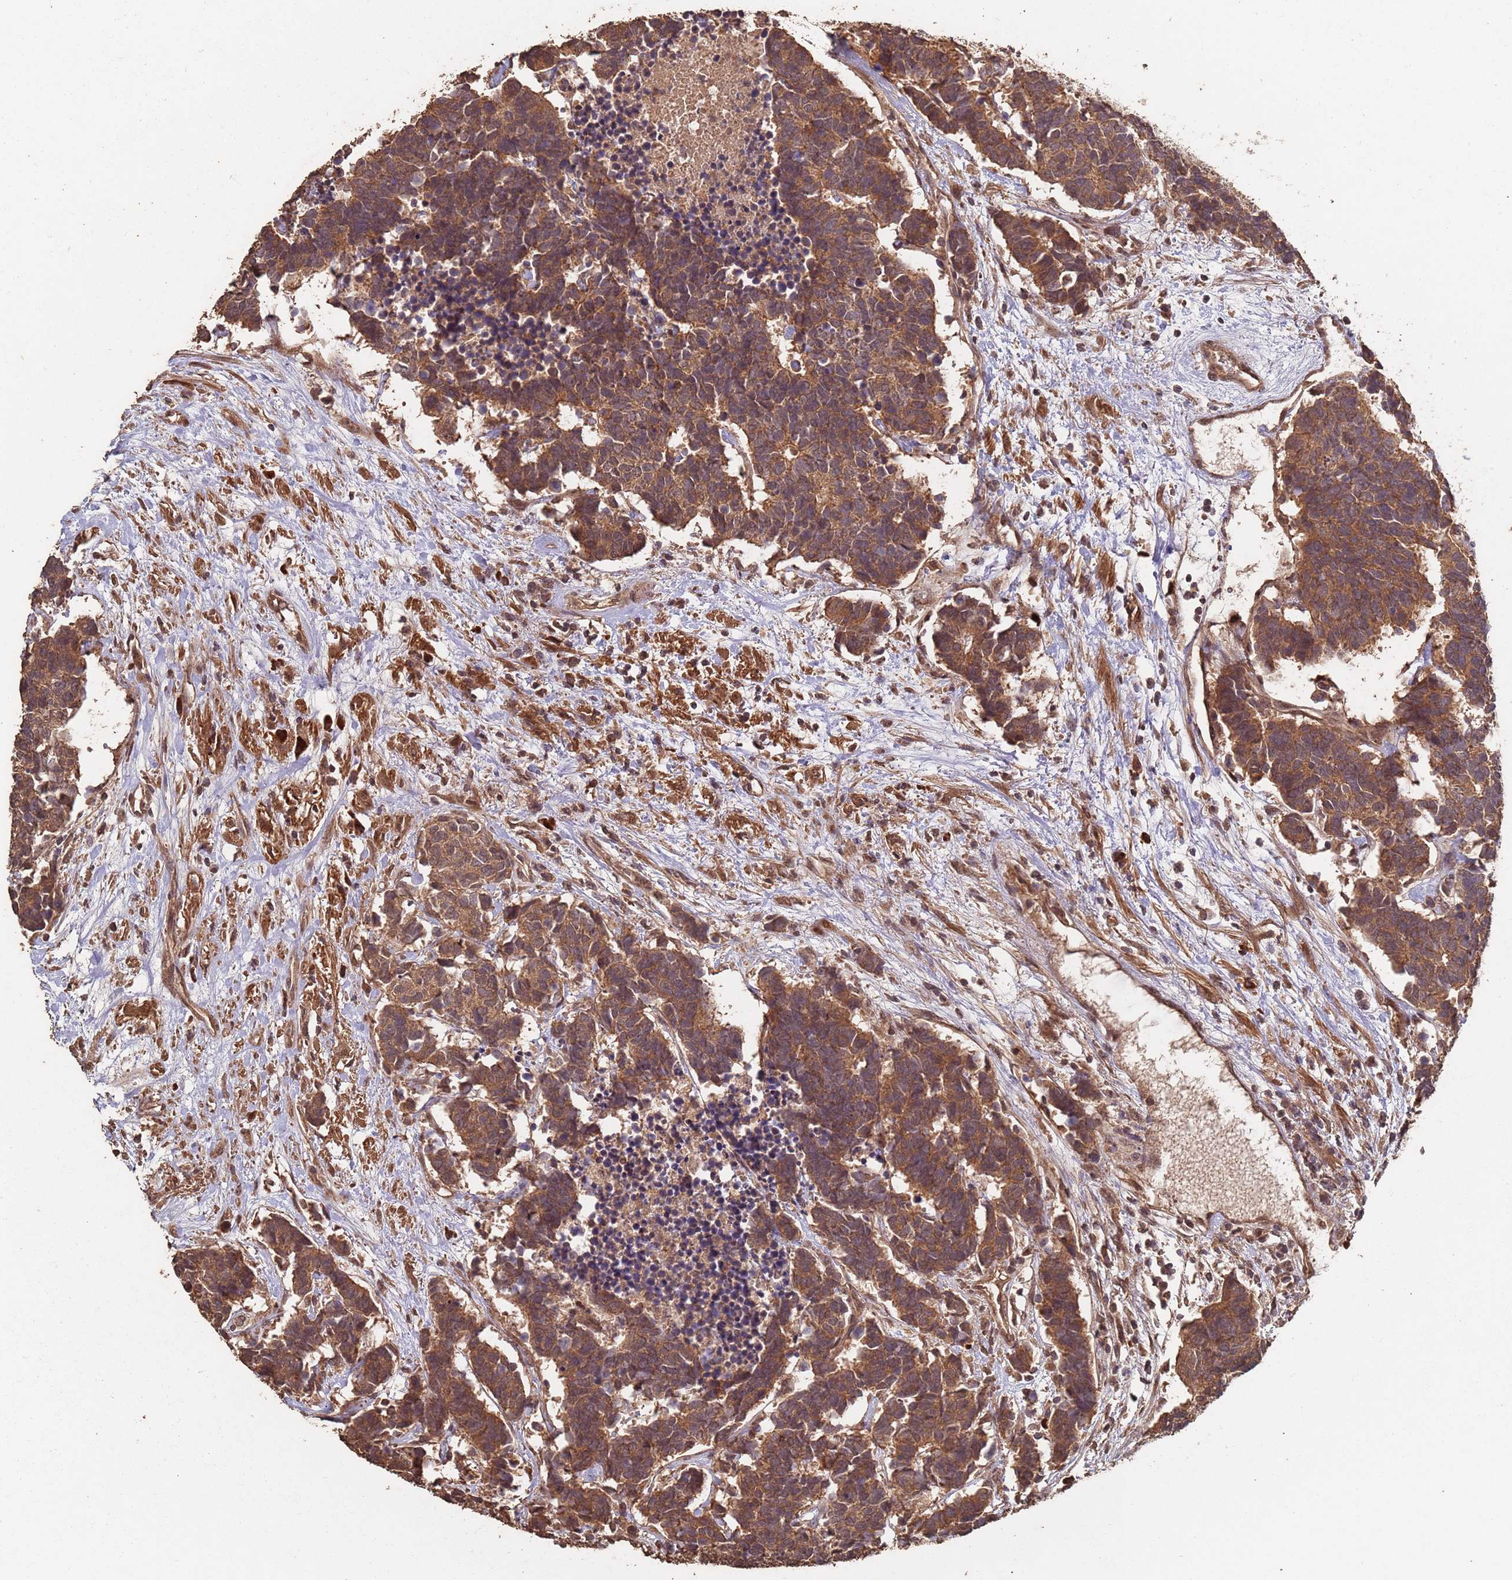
{"staining": {"intensity": "strong", "quantity": ">75%", "location": "cytoplasmic/membranous"}, "tissue": "carcinoid", "cell_type": "Tumor cells", "image_type": "cancer", "snomed": [{"axis": "morphology", "description": "Carcinoma, NOS"}, {"axis": "morphology", "description": "Carcinoid, malignant, NOS"}, {"axis": "topography", "description": "Urinary bladder"}], "caption": "Immunohistochemical staining of human carcinoid shows high levels of strong cytoplasmic/membranous protein staining in about >75% of tumor cells.", "gene": "FRAT1", "patient": {"sex": "male", "age": 57}}